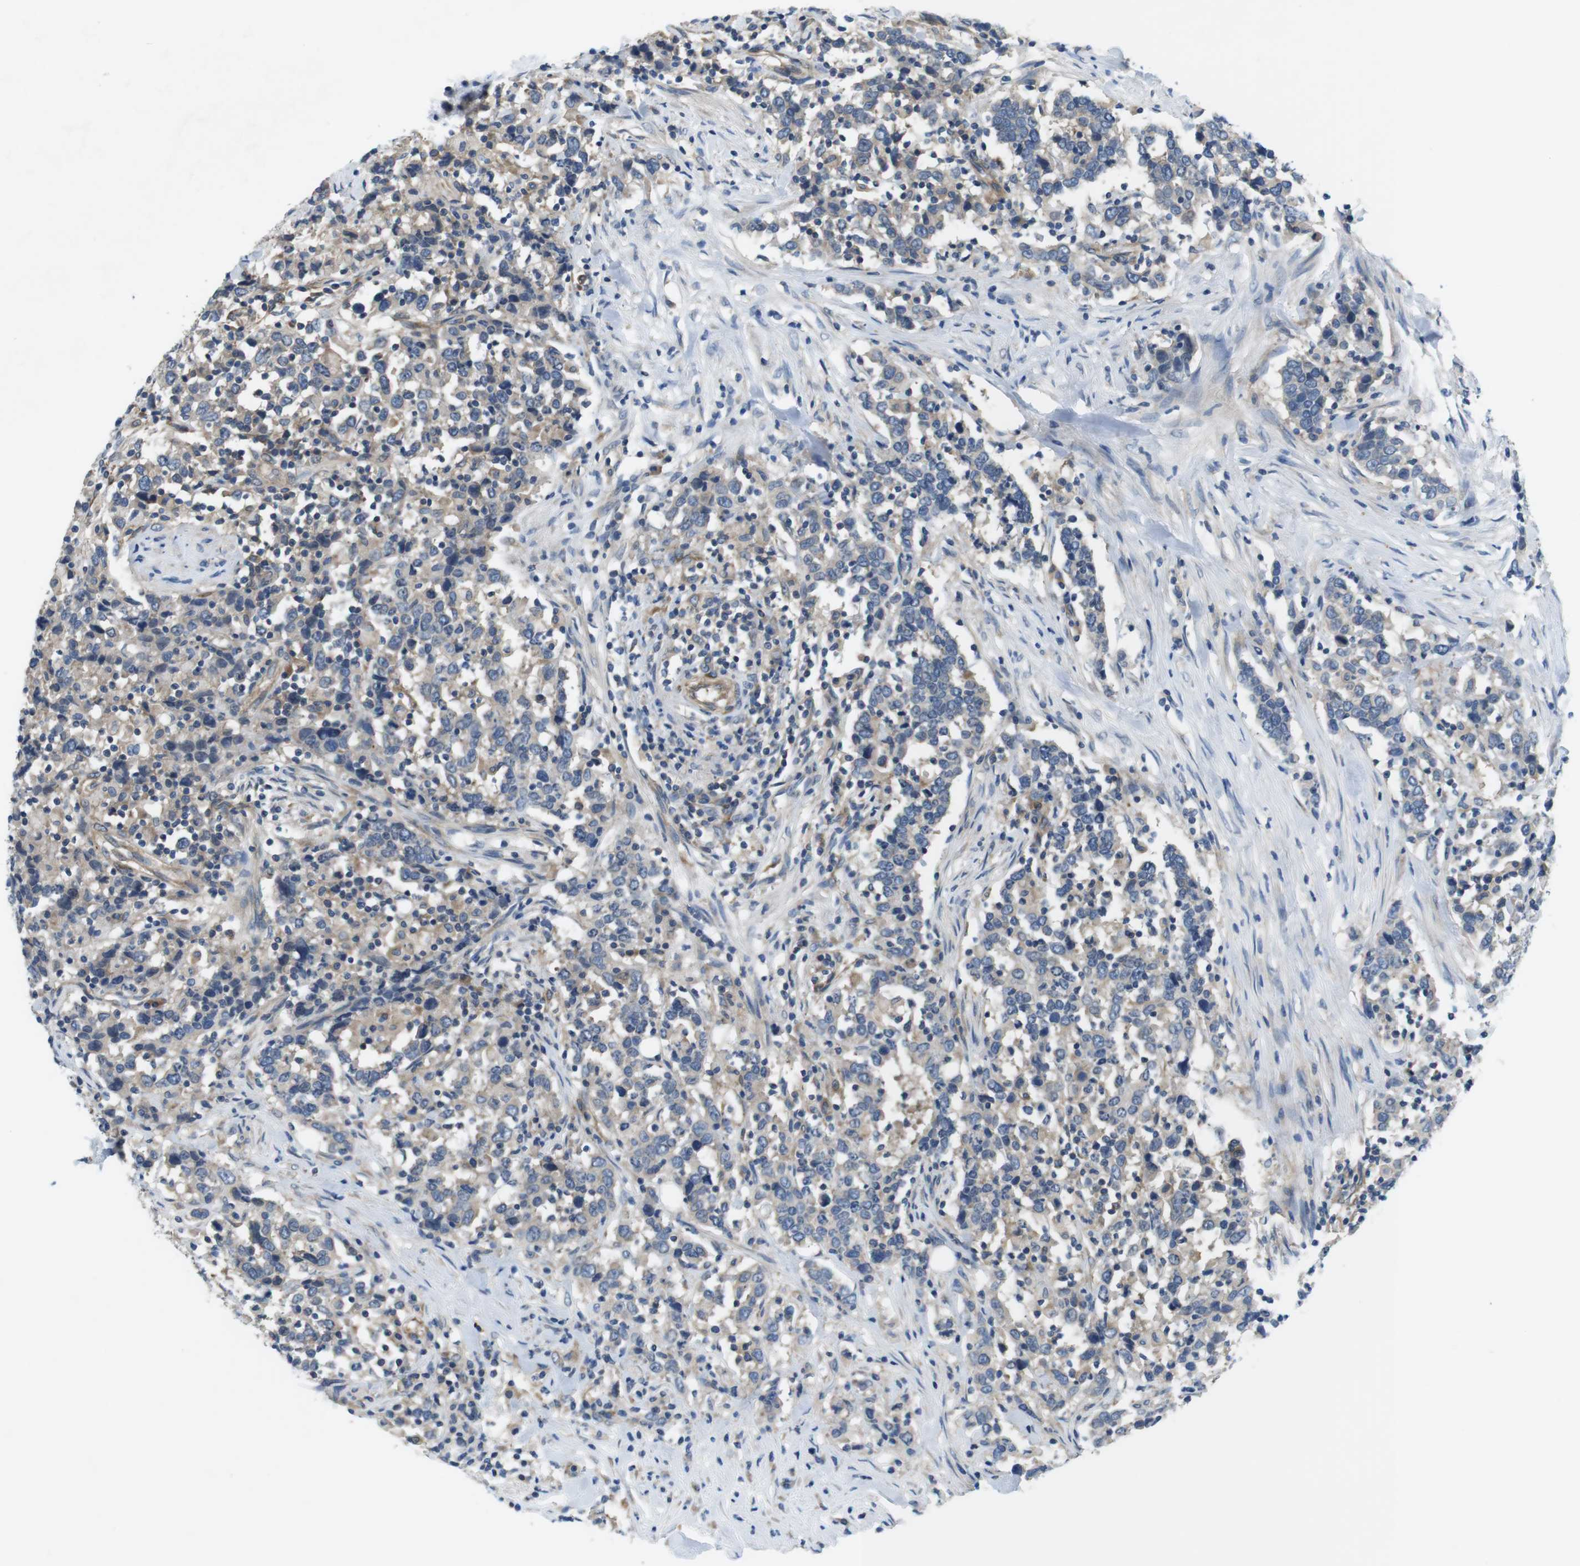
{"staining": {"intensity": "weak", "quantity": "25%-75%", "location": "cytoplasmic/membranous"}, "tissue": "urothelial cancer", "cell_type": "Tumor cells", "image_type": "cancer", "snomed": [{"axis": "morphology", "description": "Urothelial carcinoma, High grade"}, {"axis": "topography", "description": "Urinary bladder"}], "caption": "Immunohistochemical staining of urothelial cancer exhibits low levels of weak cytoplasmic/membranous protein expression in approximately 25%-75% of tumor cells.", "gene": "DCLK1", "patient": {"sex": "male", "age": 61}}